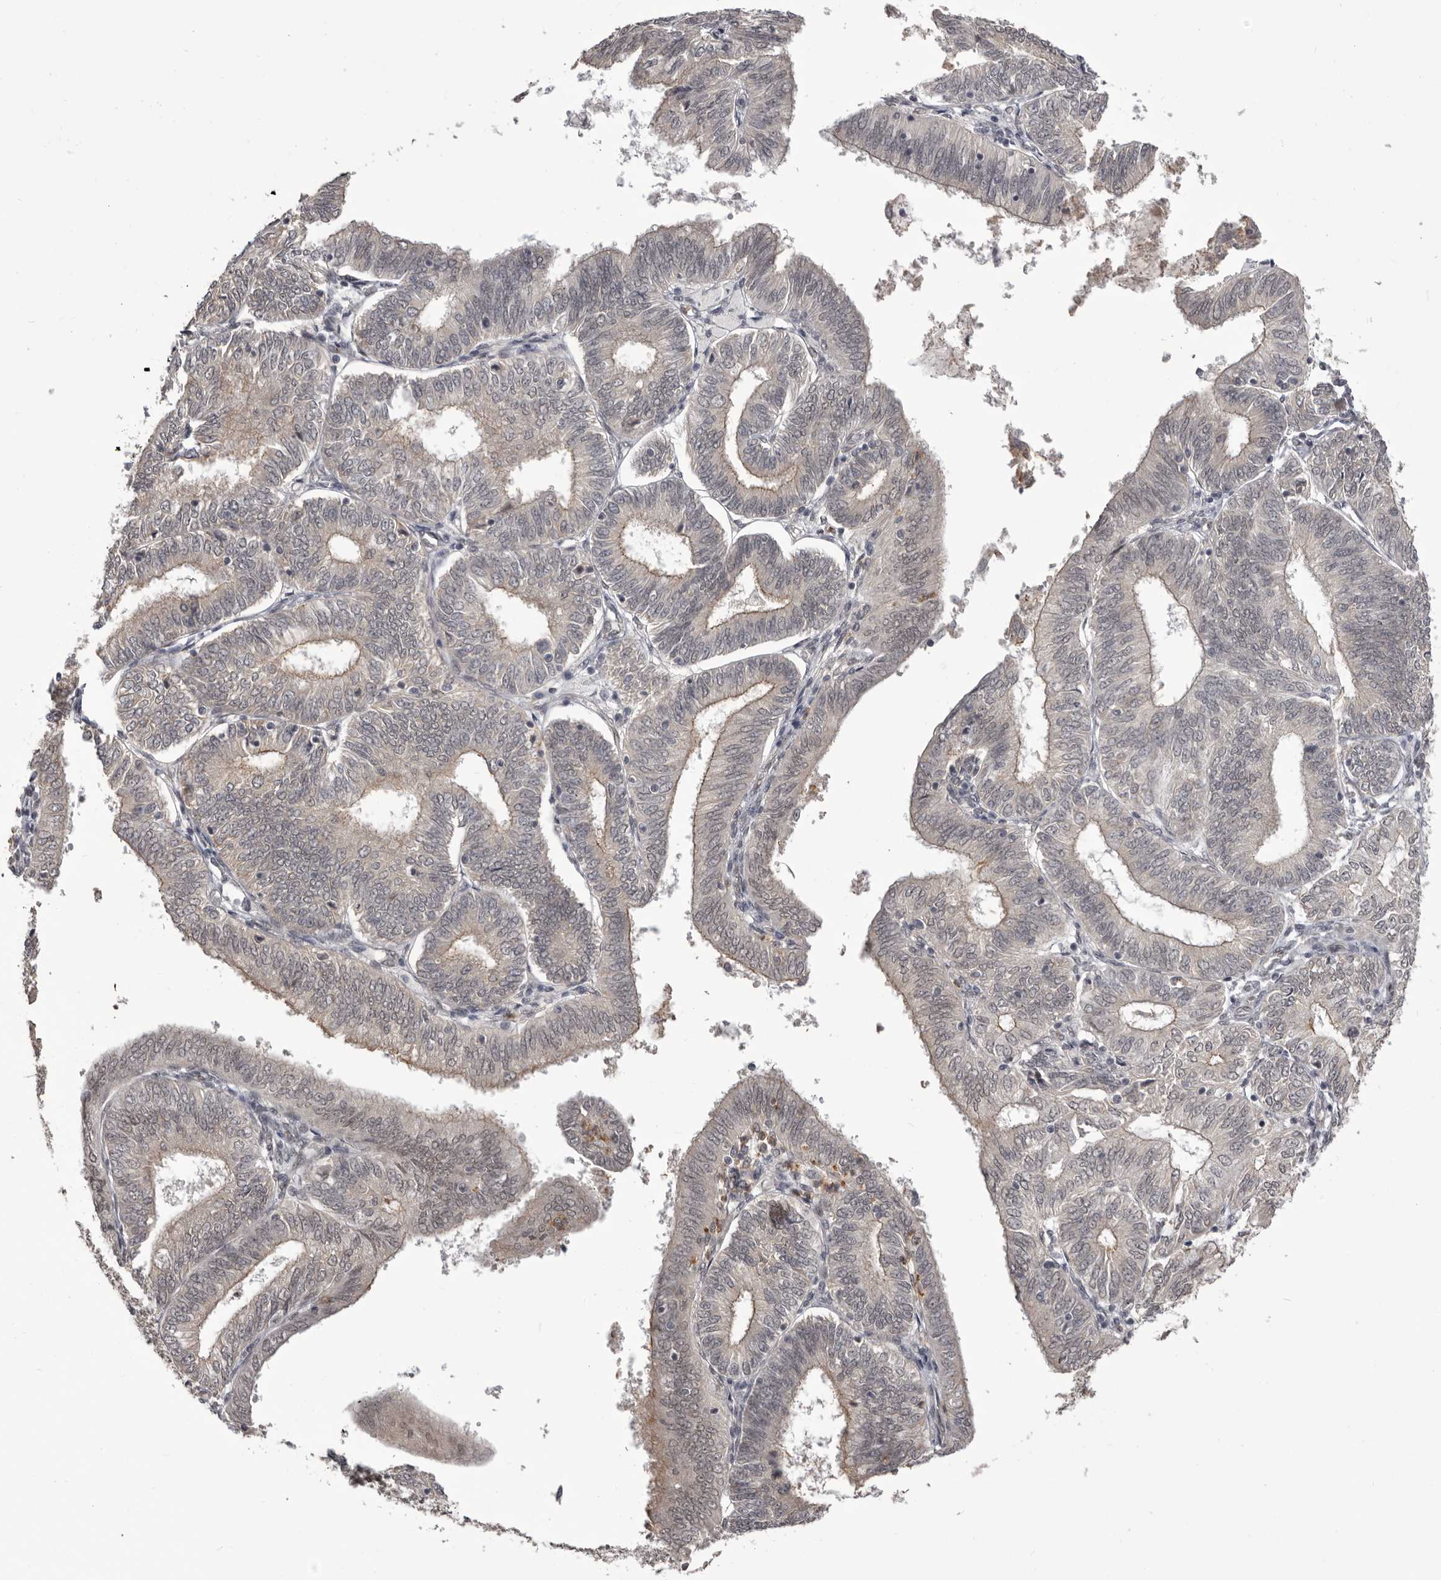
{"staining": {"intensity": "negative", "quantity": "none", "location": "none"}, "tissue": "endometrial cancer", "cell_type": "Tumor cells", "image_type": "cancer", "snomed": [{"axis": "morphology", "description": "Adenocarcinoma, NOS"}, {"axis": "topography", "description": "Endometrium"}], "caption": "There is no significant positivity in tumor cells of endometrial adenocarcinoma. The staining was performed using DAB (3,3'-diaminobenzidine) to visualize the protein expression in brown, while the nuclei were stained in blue with hematoxylin (Magnification: 20x).", "gene": "RNF2", "patient": {"sex": "female", "age": 51}}